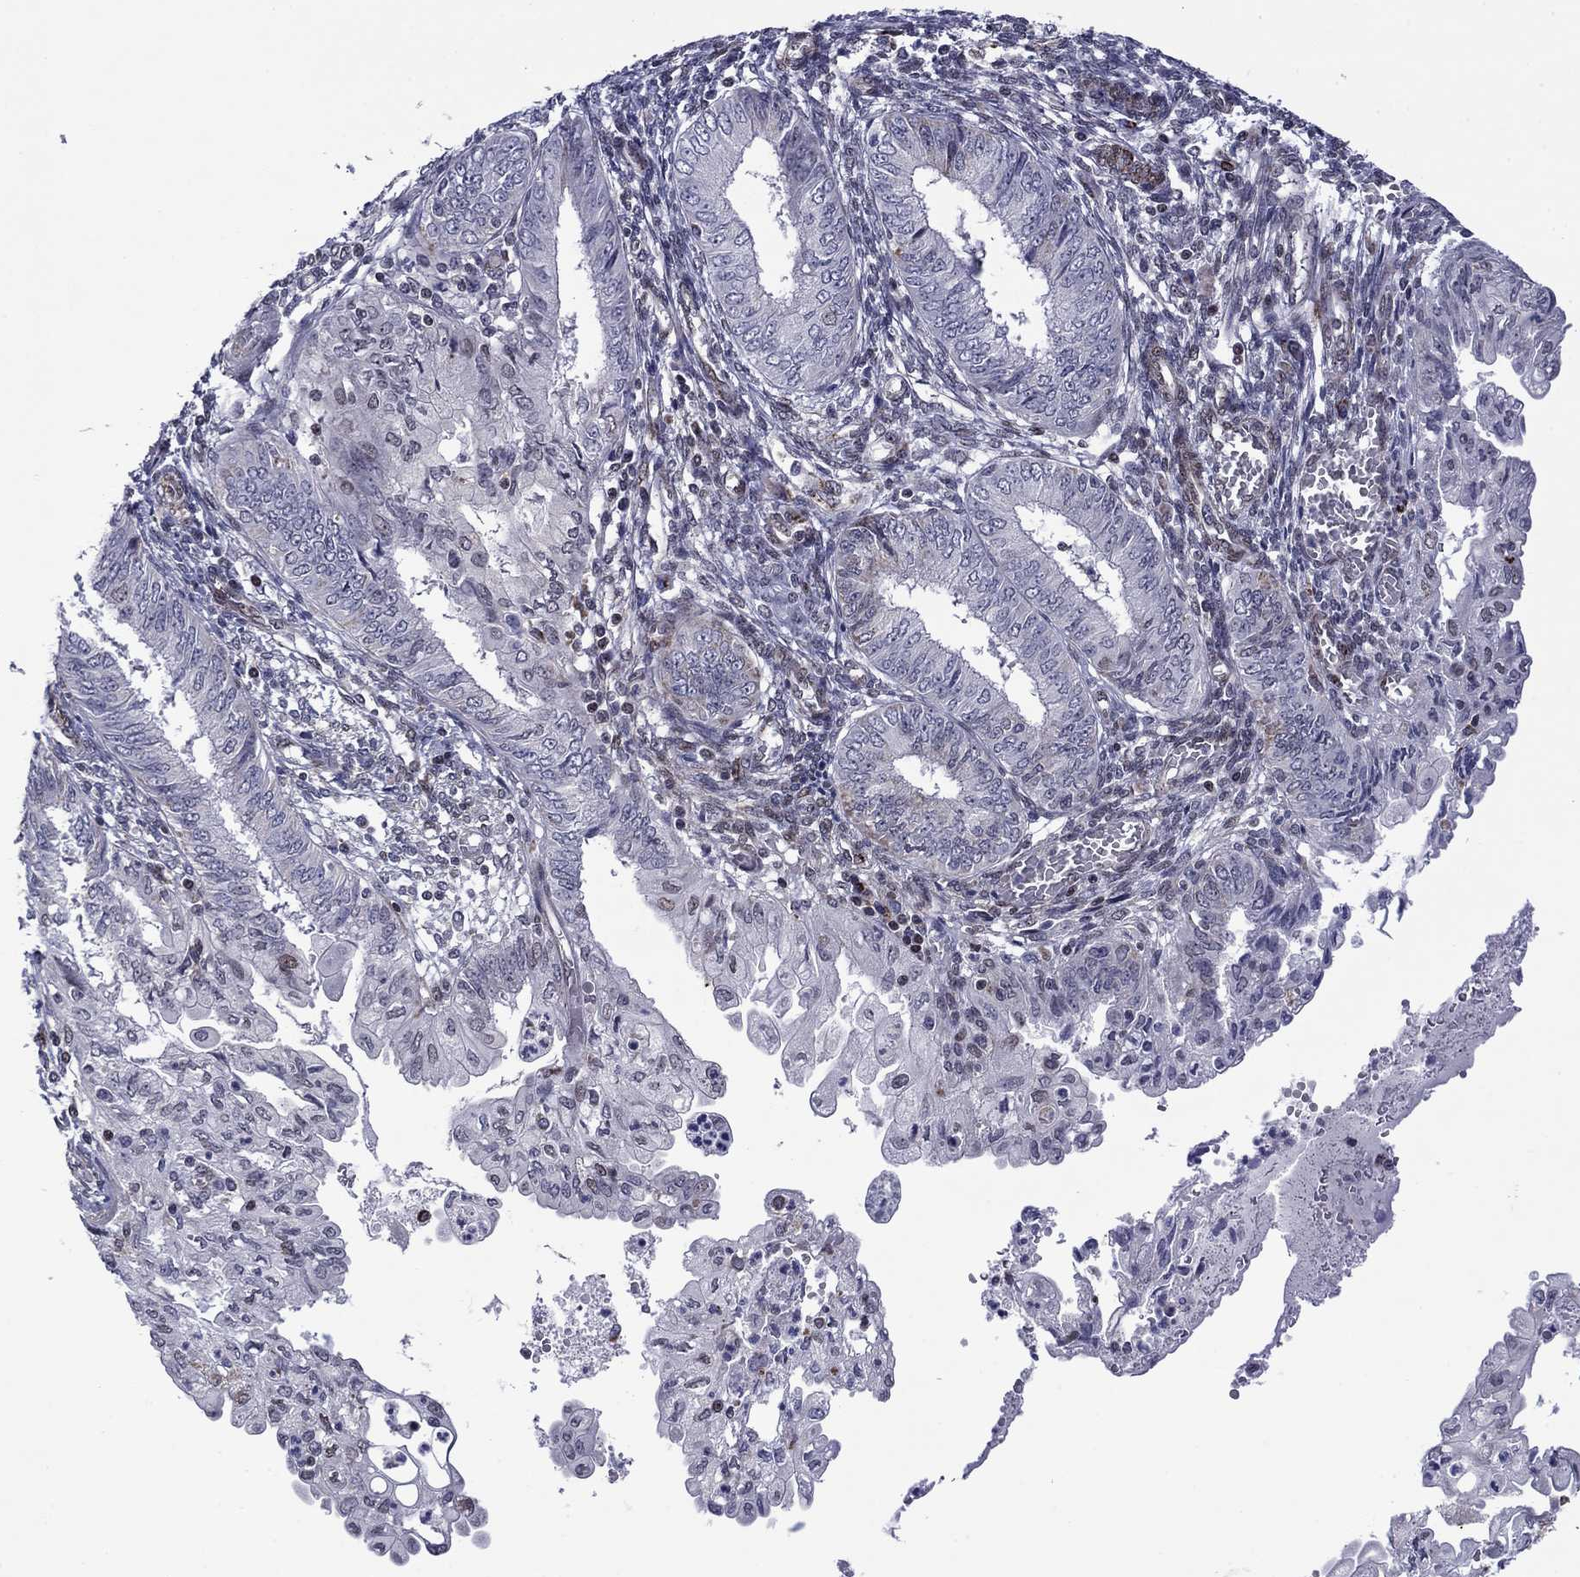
{"staining": {"intensity": "negative", "quantity": "none", "location": "none"}, "tissue": "endometrial cancer", "cell_type": "Tumor cells", "image_type": "cancer", "snomed": [{"axis": "morphology", "description": "Adenocarcinoma, NOS"}, {"axis": "topography", "description": "Endometrium"}], "caption": "The micrograph exhibits no significant positivity in tumor cells of adenocarcinoma (endometrial).", "gene": "SURF2", "patient": {"sex": "female", "age": 68}}